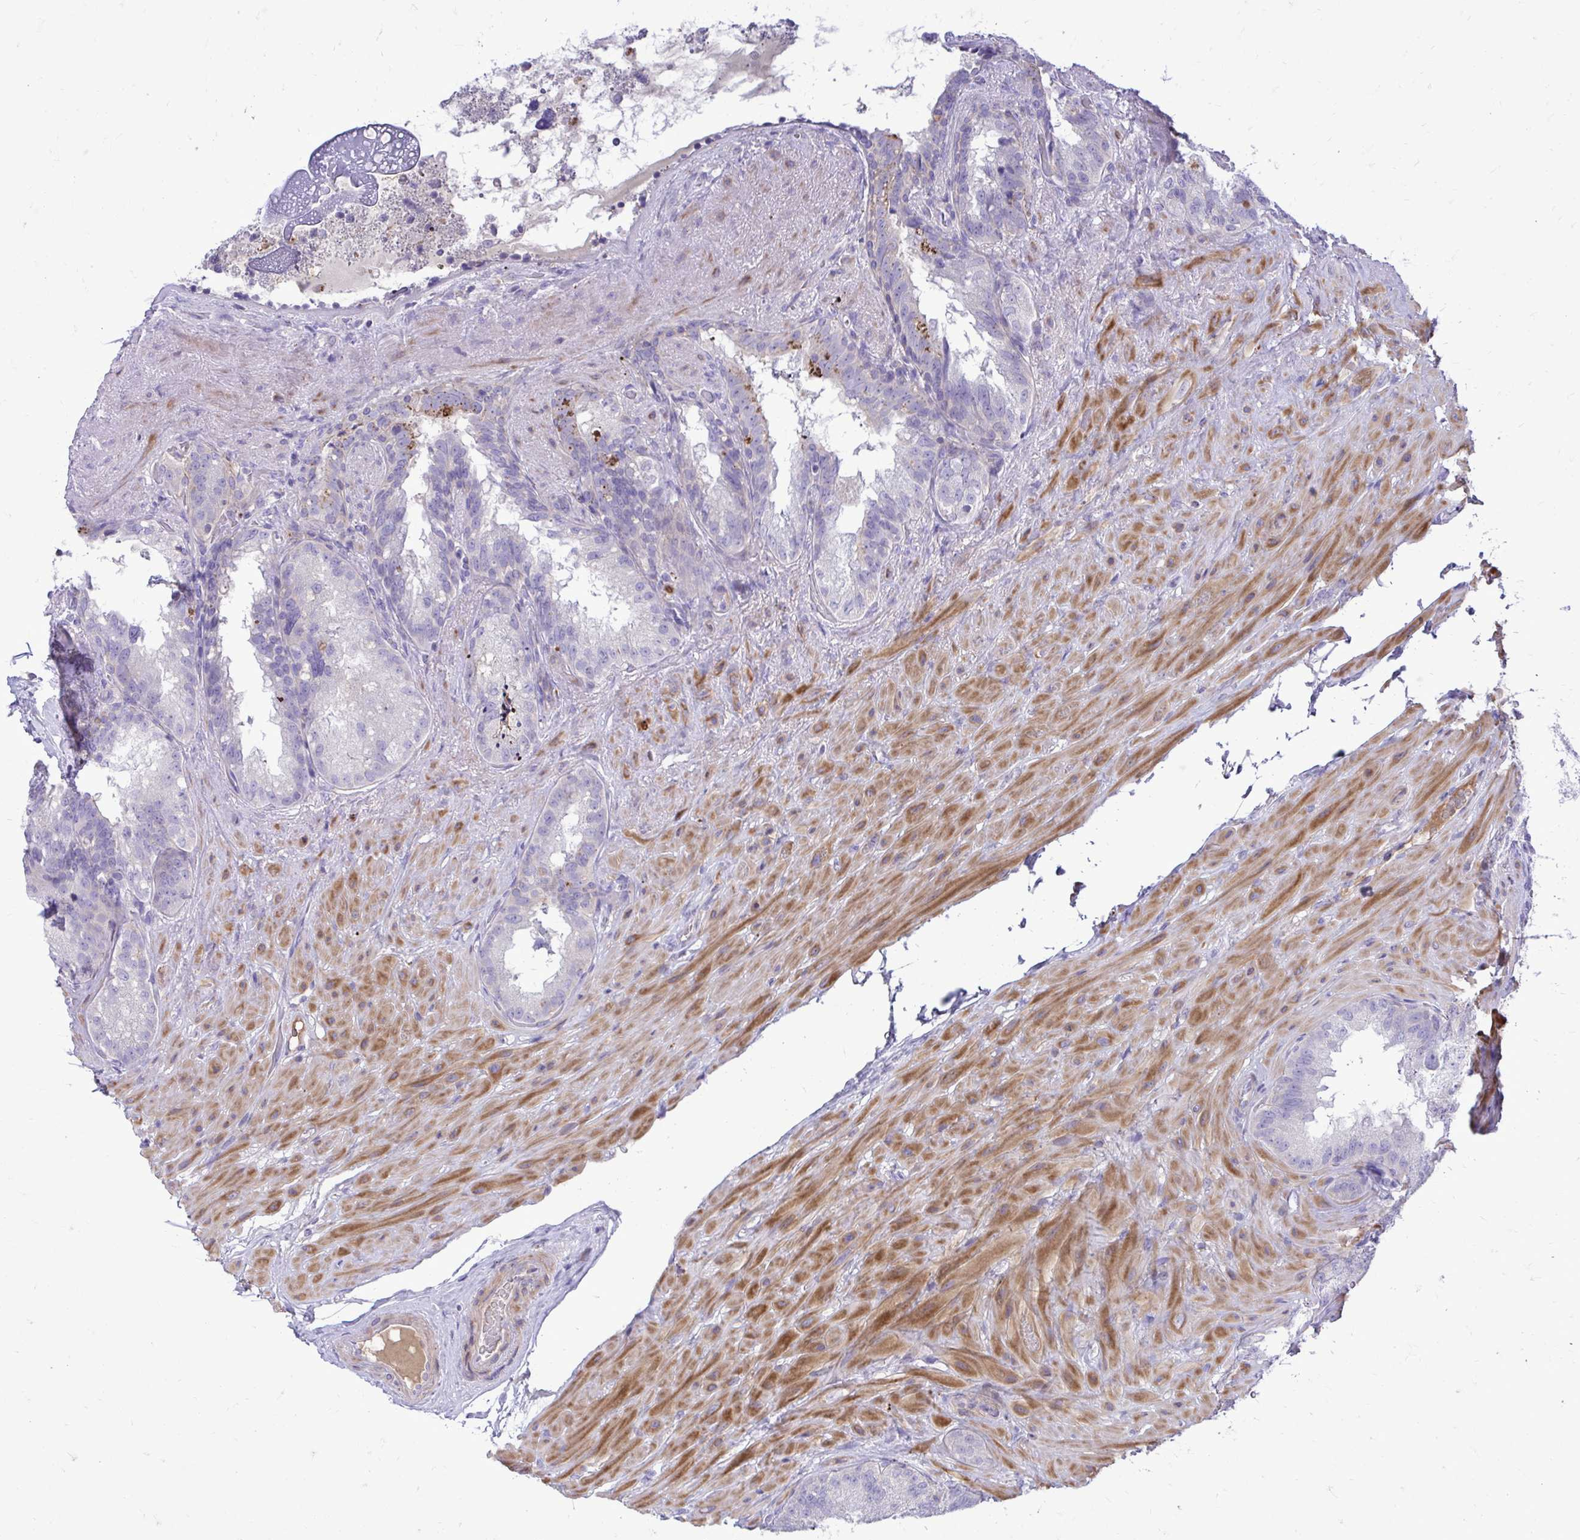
{"staining": {"intensity": "negative", "quantity": "none", "location": "none"}, "tissue": "seminal vesicle", "cell_type": "Glandular cells", "image_type": "normal", "snomed": [{"axis": "morphology", "description": "Normal tissue, NOS"}, {"axis": "topography", "description": "Seminal veicle"}], "caption": "Human seminal vesicle stained for a protein using immunohistochemistry (IHC) displays no expression in glandular cells.", "gene": "TP53I11", "patient": {"sex": "male", "age": 60}}